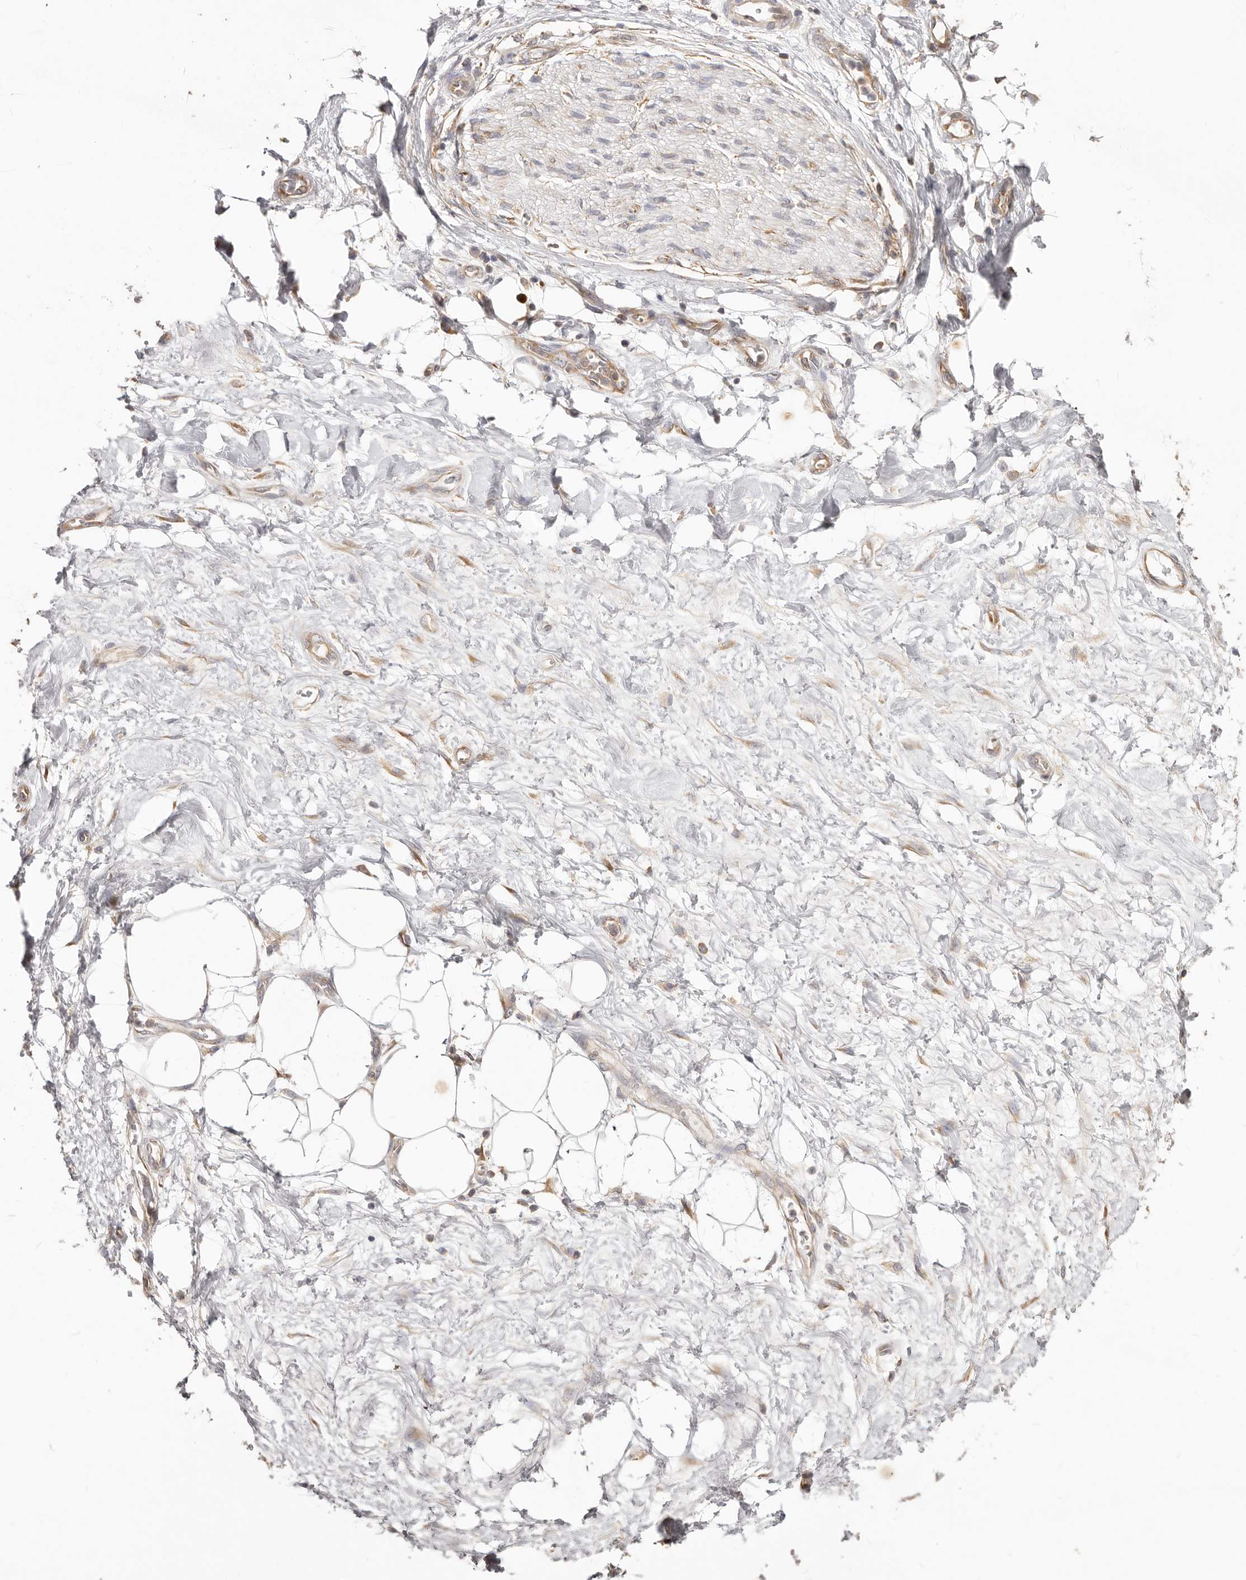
{"staining": {"intensity": "weak", "quantity": ">75%", "location": "cytoplasmic/membranous"}, "tissue": "adipose tissue", "cell_type": "Adipocytes", "image_type": "normal", "snomed": [{"axis": "morphology", "description": "Normal tissue, NOS"}, {"axis": "morphology", "description": "Adenocarcinoma, NOS"}, {"axis": "topography", "description": "Pancreas"}, {"axis": "topography", "description": "Peripheral nerve tissue"}], "caption": "The photomicrograph reveals a brown stain indicating the presence of a protein in the cytoplasmic/membranous of adipocytes in adipose tissue.", "gene": "EPRS1", "patient": {"sex": "male", "age": 59}}